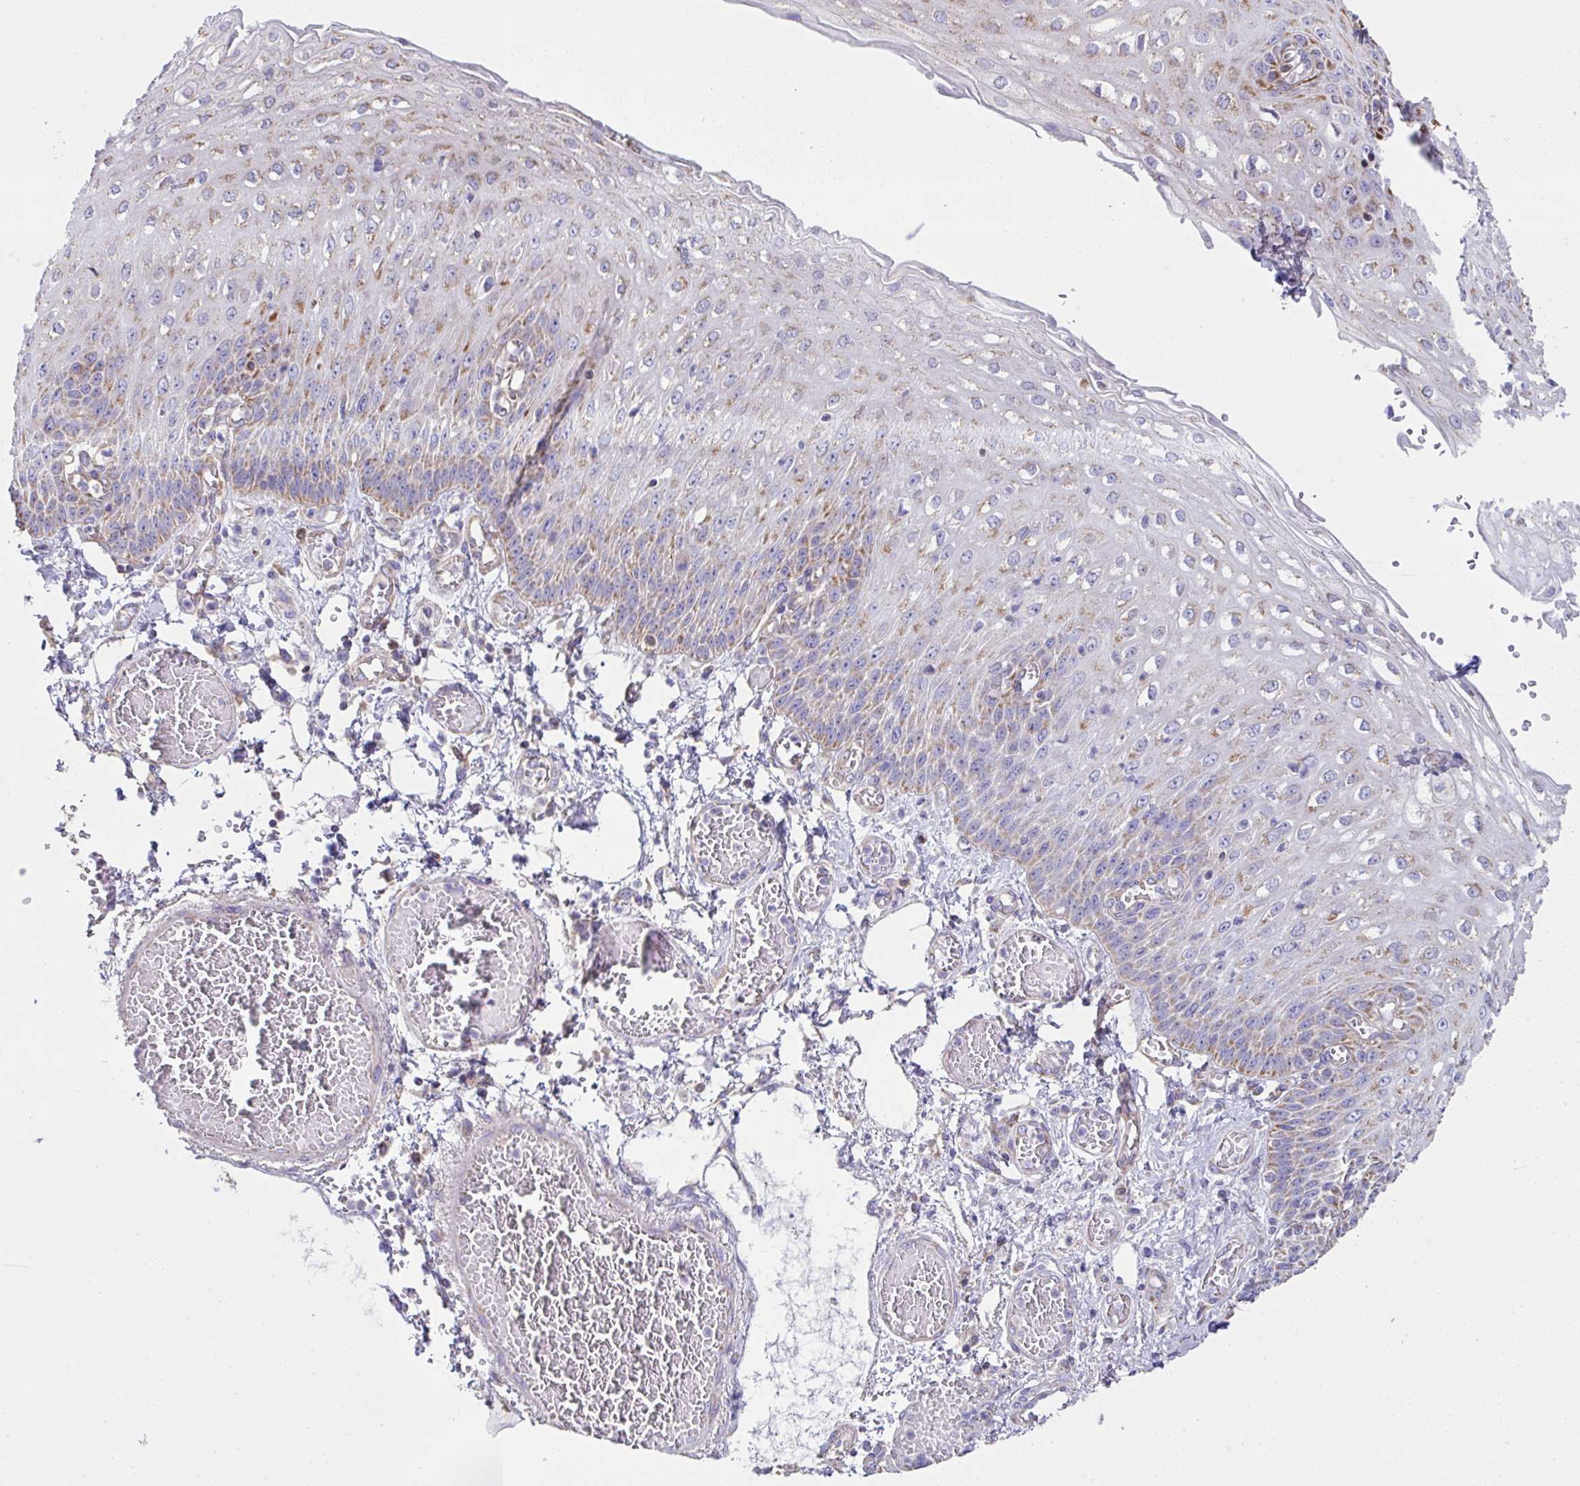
{"staining": {"intensity": "moderate", "quantity": "25%-75%", "location": "cytoplasmic/membranous"}, "tissue": "esophagus", "cell_type": "Squamous epithelial cells", "image_type": "normal", "snomed": [{"axis": "morphology", "description": "Normal tissue, NOS"}, {"axis": "morphology", "description": "Adenocarcinoma, NOS"}, {"axis": "topography", "description": "Esophagus"}], "caption": "About 25%-75% of squamous epithelial cells in unremarkable human esophagus demonstrate moderate cytoplasmic/membranous protein staining as visualized by brown immunohistochemical staining.", "gene": "DOK7", "patient": {"sex": "male", "age": 81}}